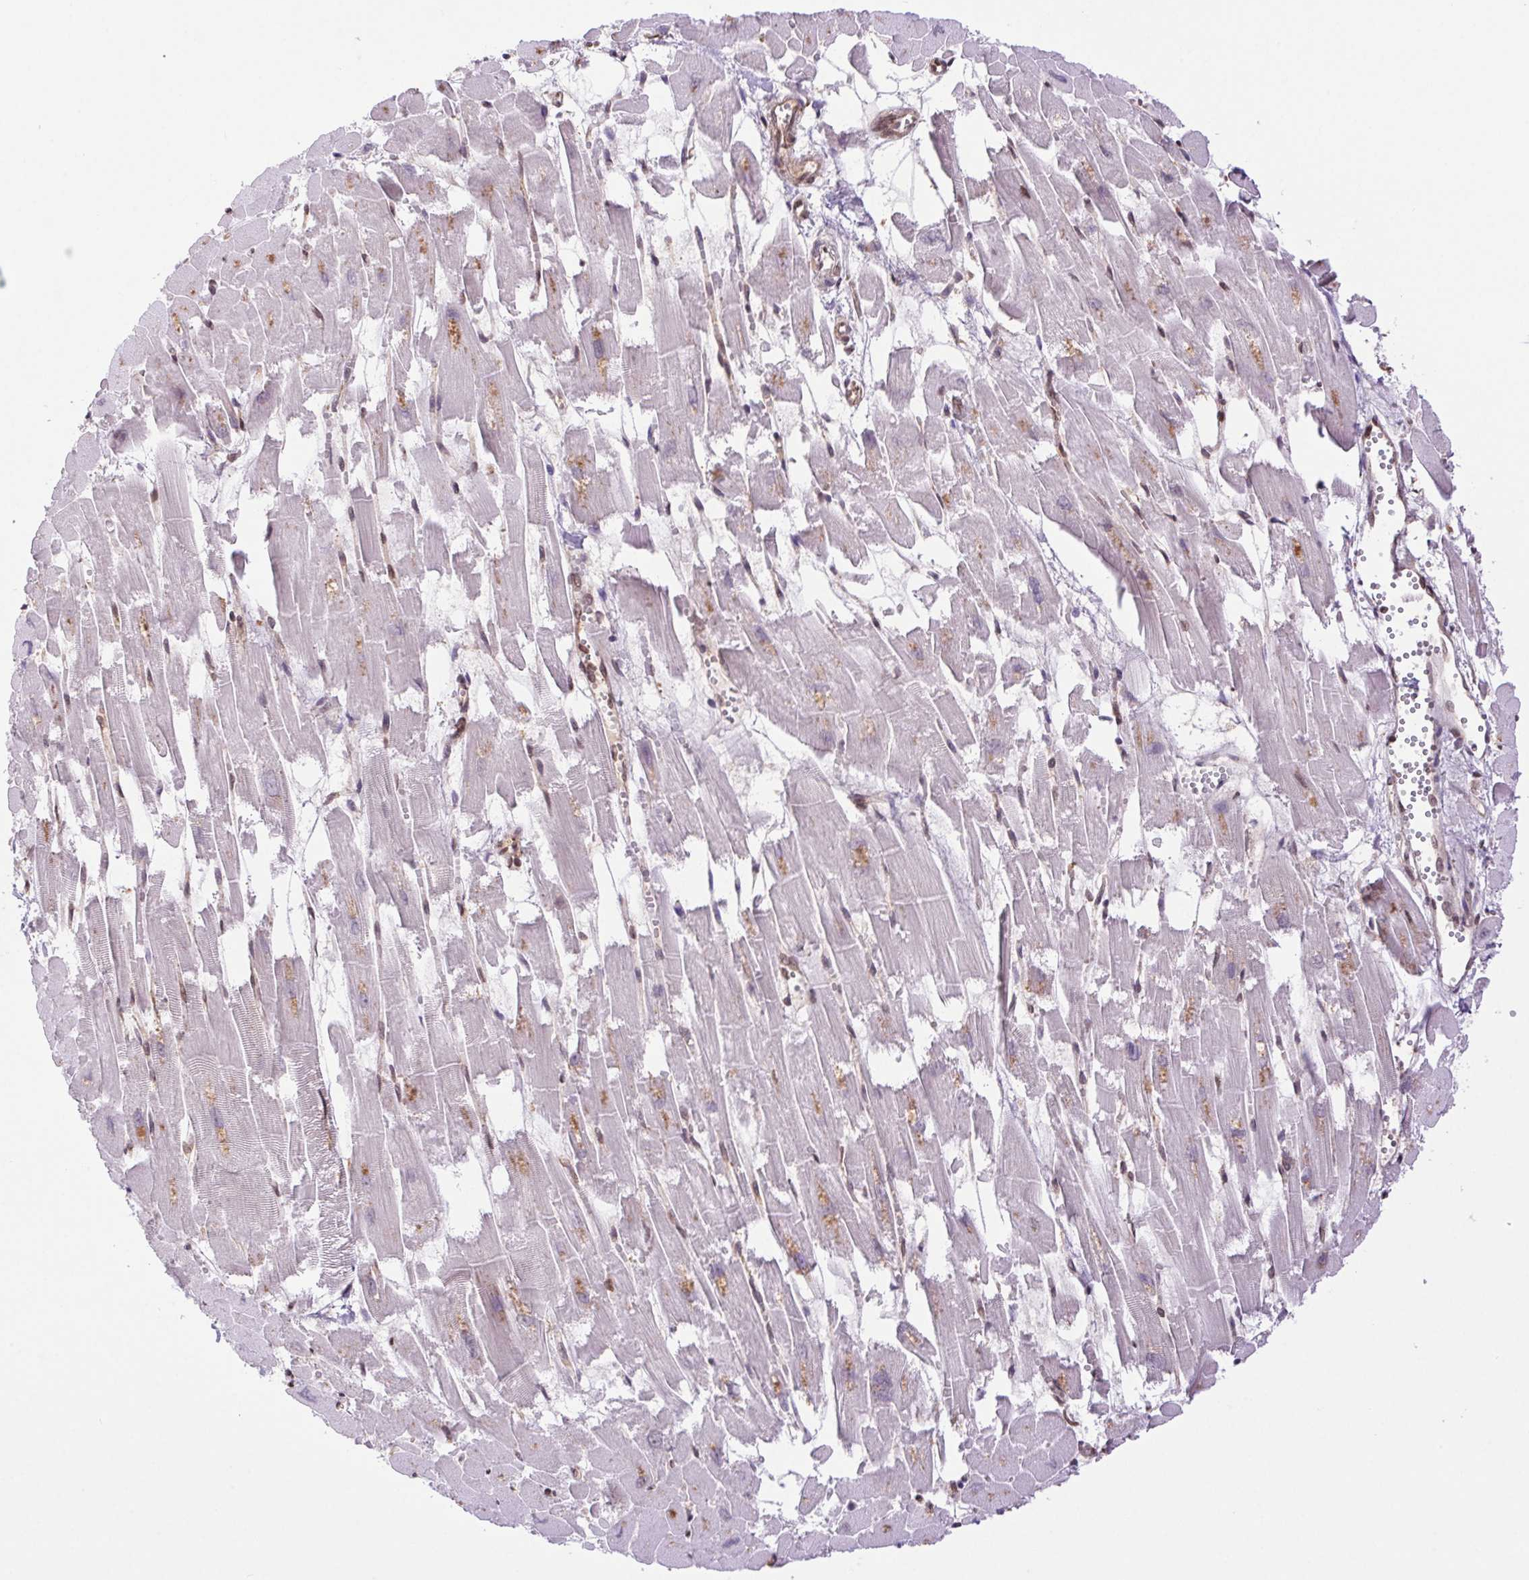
{"staining": {"intensity": "strong", "quantity": "<25%", "location": "nuclear"}, "tissue": "heart muscle", "cell_type": "Cardiomyocytes", "image_type": "normal", "snomed": [{"axis": "morphology", "description": "Normal tissue, NOS"}, {"axis": "topography", "description": "Heart"}], "caption": "Strong nuclear staining is identified in approximately <25% of cardiomyocytes in unremarkable heart muscle. (DAB (3,3'-diaminobenzidine) = brown stain, brightfield microscopy at high magnification).", "gene": "ZNF207", "patient": {"sex": "female", "age": 52}}